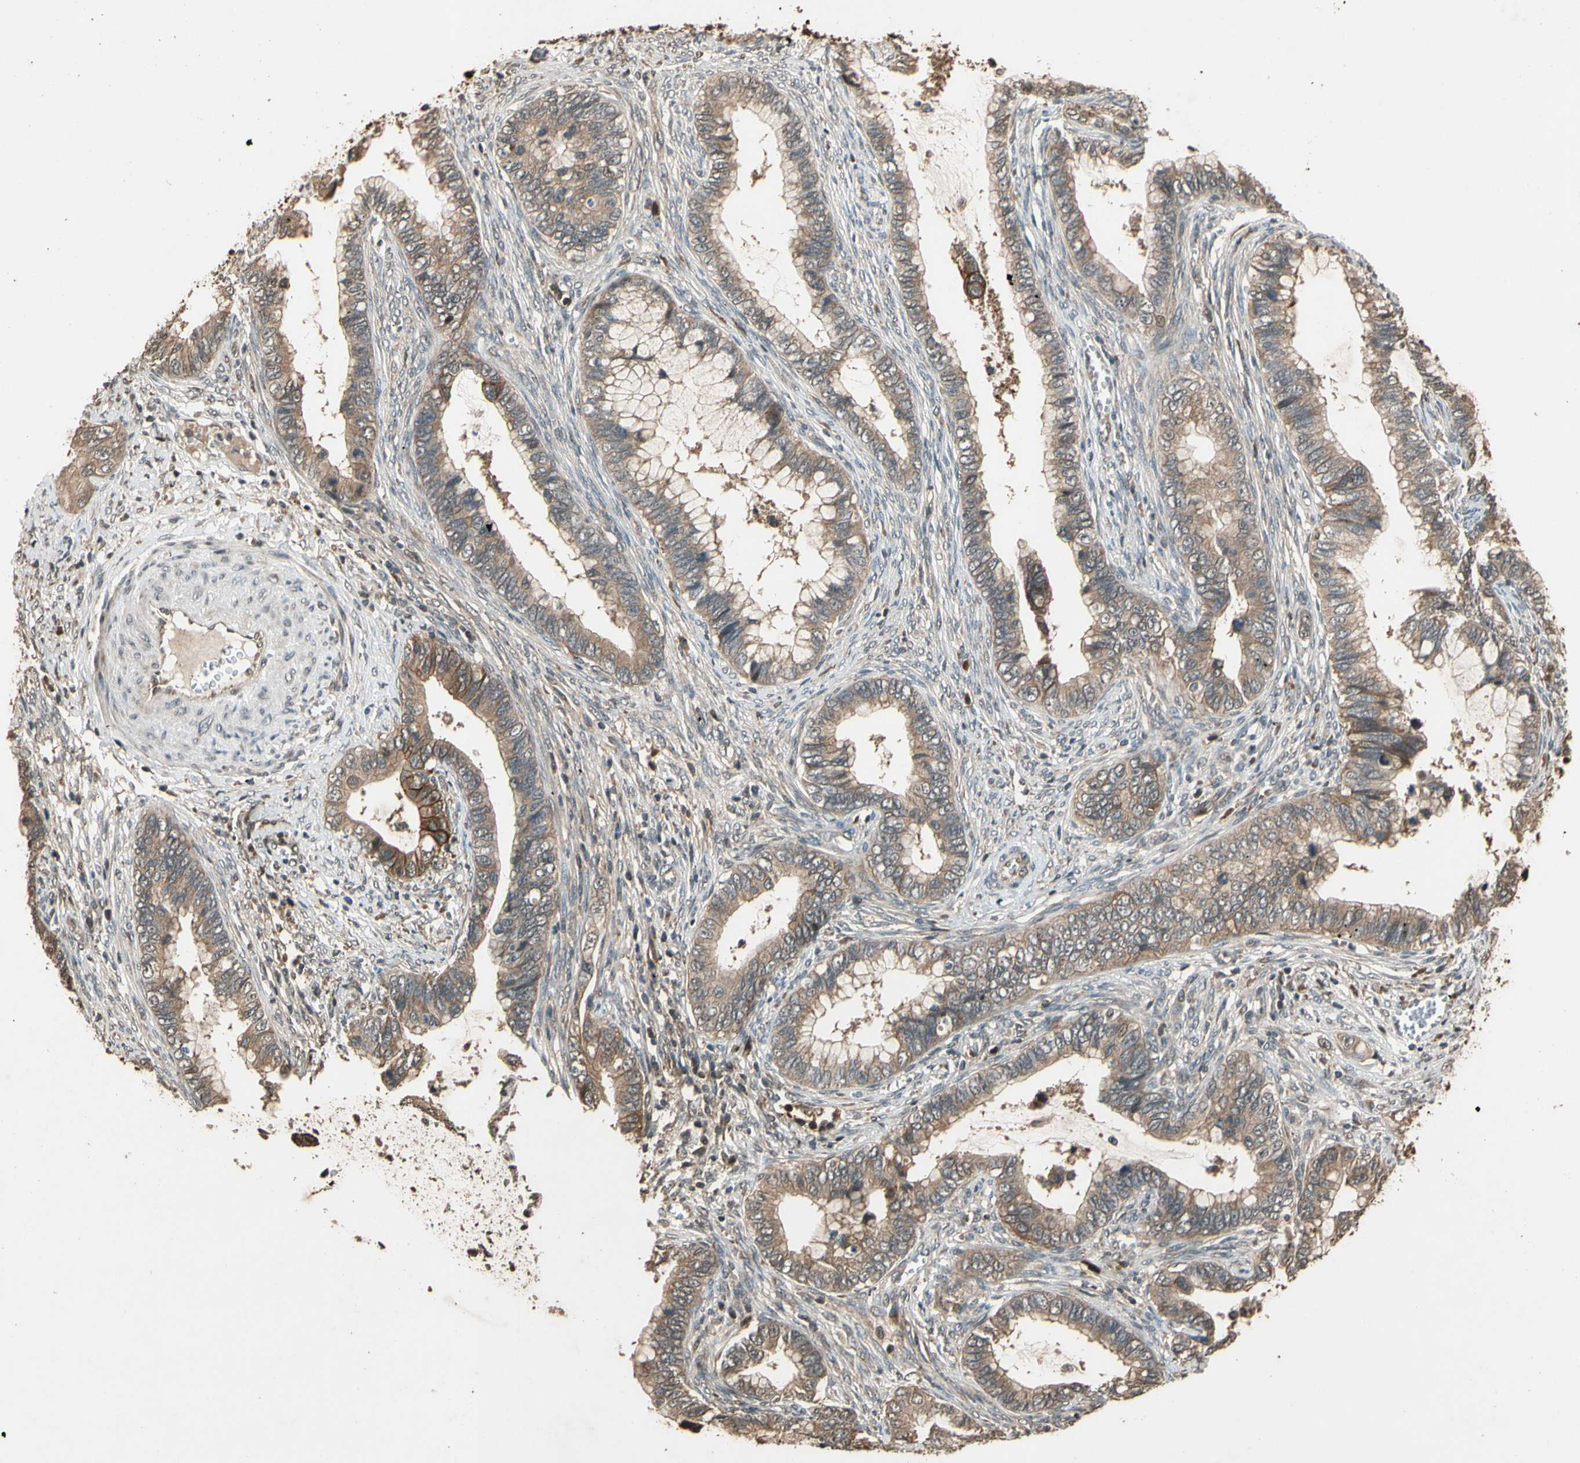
{"staining": {"intensity": "moderate", "quantity": ">75%", "location": "cytoplasmic/membranous"}, "tissue": "cervical cancer", "cell_type": "Tumor cells", "image_type": "cancer", "snomed": [{"axis": "morphology", "description": "Adenocarcinoma, NOS"}, {"axis": "topography", "description": "Cervix"}], "caption": "Tumor cells show medium levels of moderate cytoplasmic/membranous positivity in about >75% of cells in cervical cancer.", "gene": "TMEM230", "patient": {"sex": "female", "age": 44}}